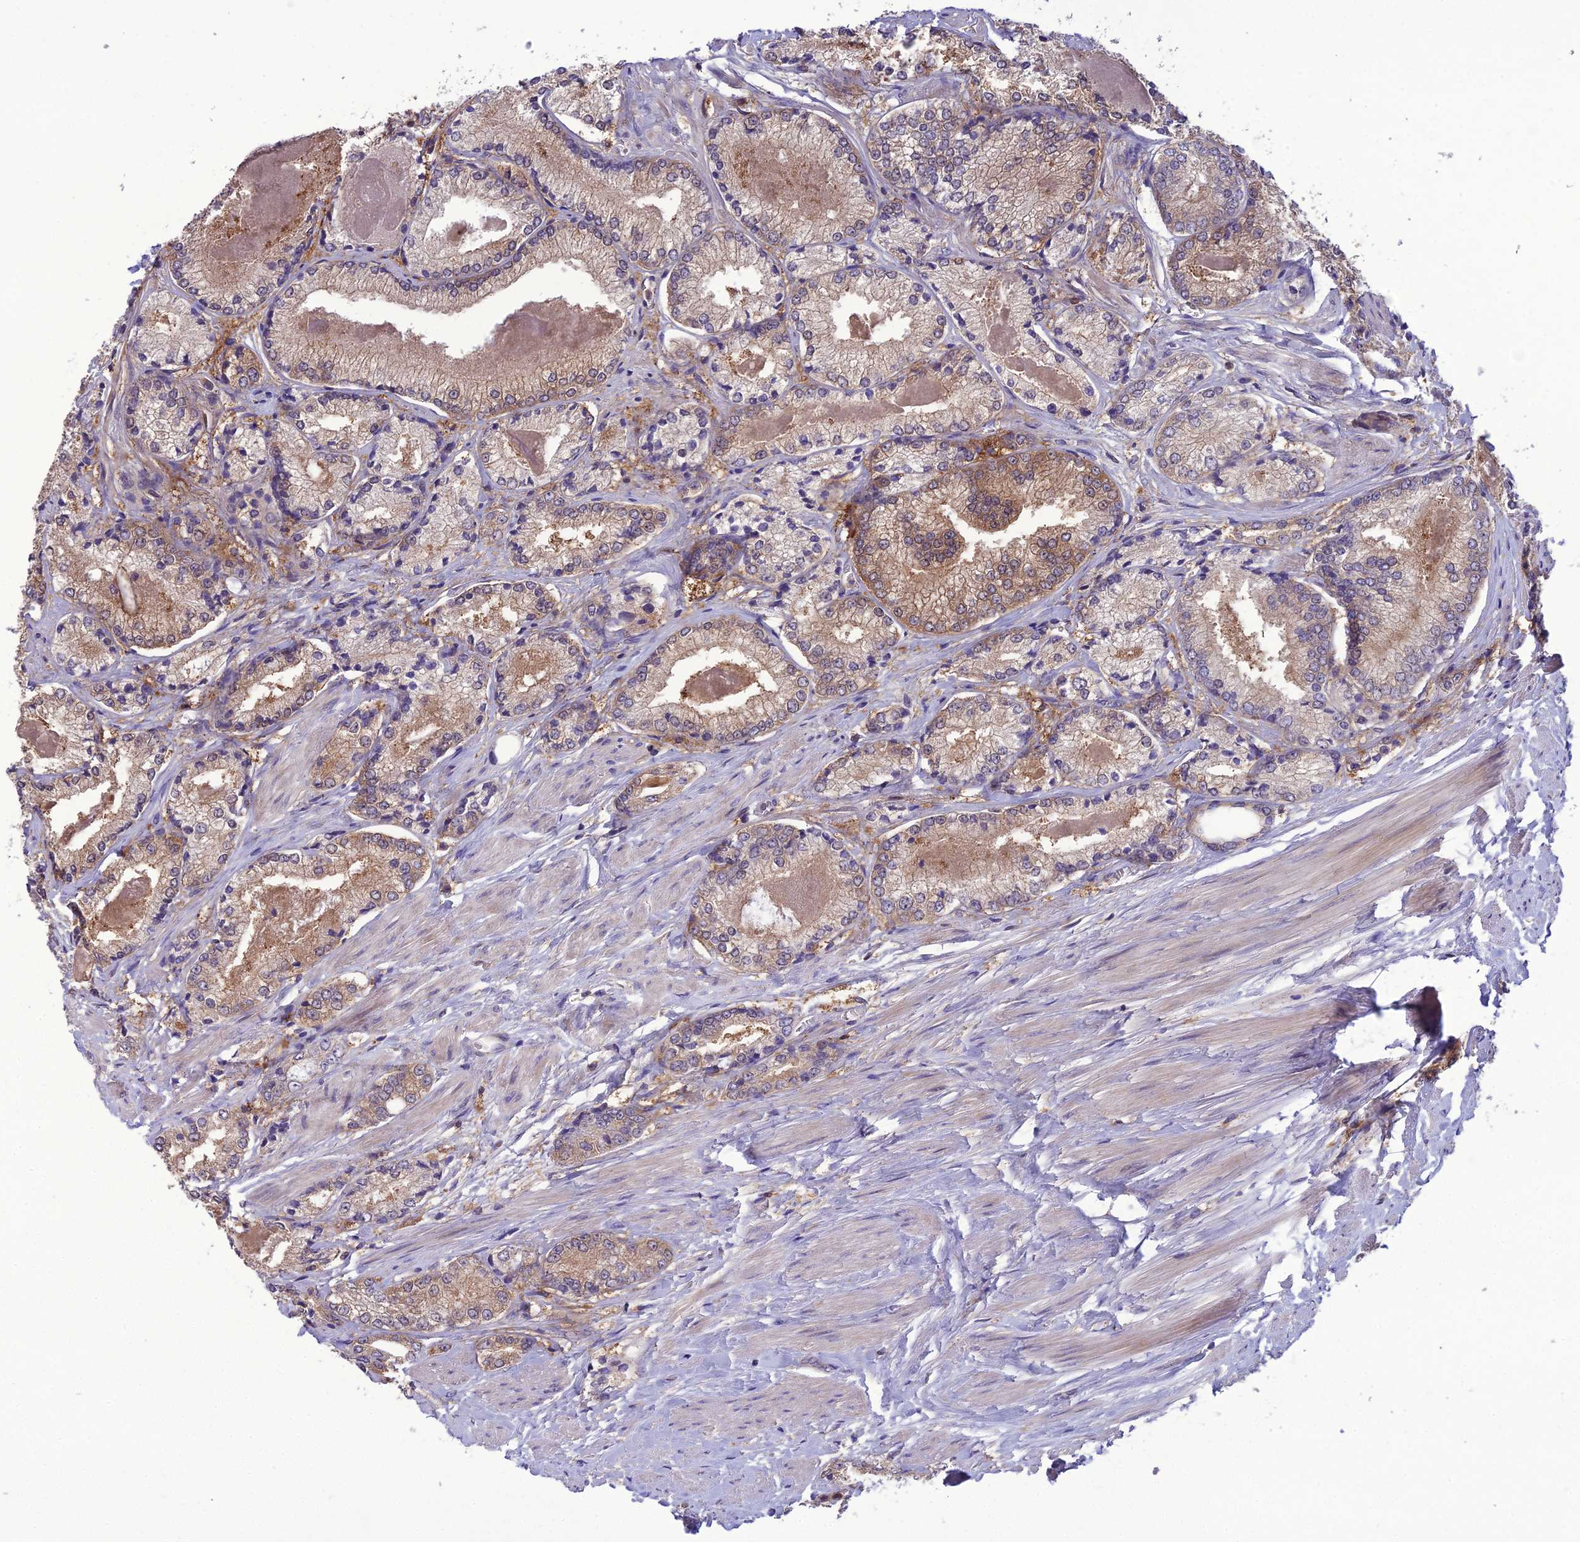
{"staining": {"intensity": "weak", "quantity": ">75%", "location": "cytoplasmic/membranous,nuclear"}, "tissue": "prostate cancer", "cell_type": "Tumor cells", "image_type": "cancer", "snomed": [{"axis": "morphology", "description": "Adenocarcinoma, Low grade"}, {"axis": "topography", "description": "Prostate"}], "caption": "IHC photomicrograph of neoplastic tissue: prostate adenocarcinoma (low-grade) stained using IHC demonstrates low levels of weak protein expression localized specifically in the cytoplasmic/membranous and nuclear of tumor cells, appearing as a cytoplasmic/membranous and nuclear brown color.", "gene": "GDF6", "patient": {"sex": "male", "age": 68}}